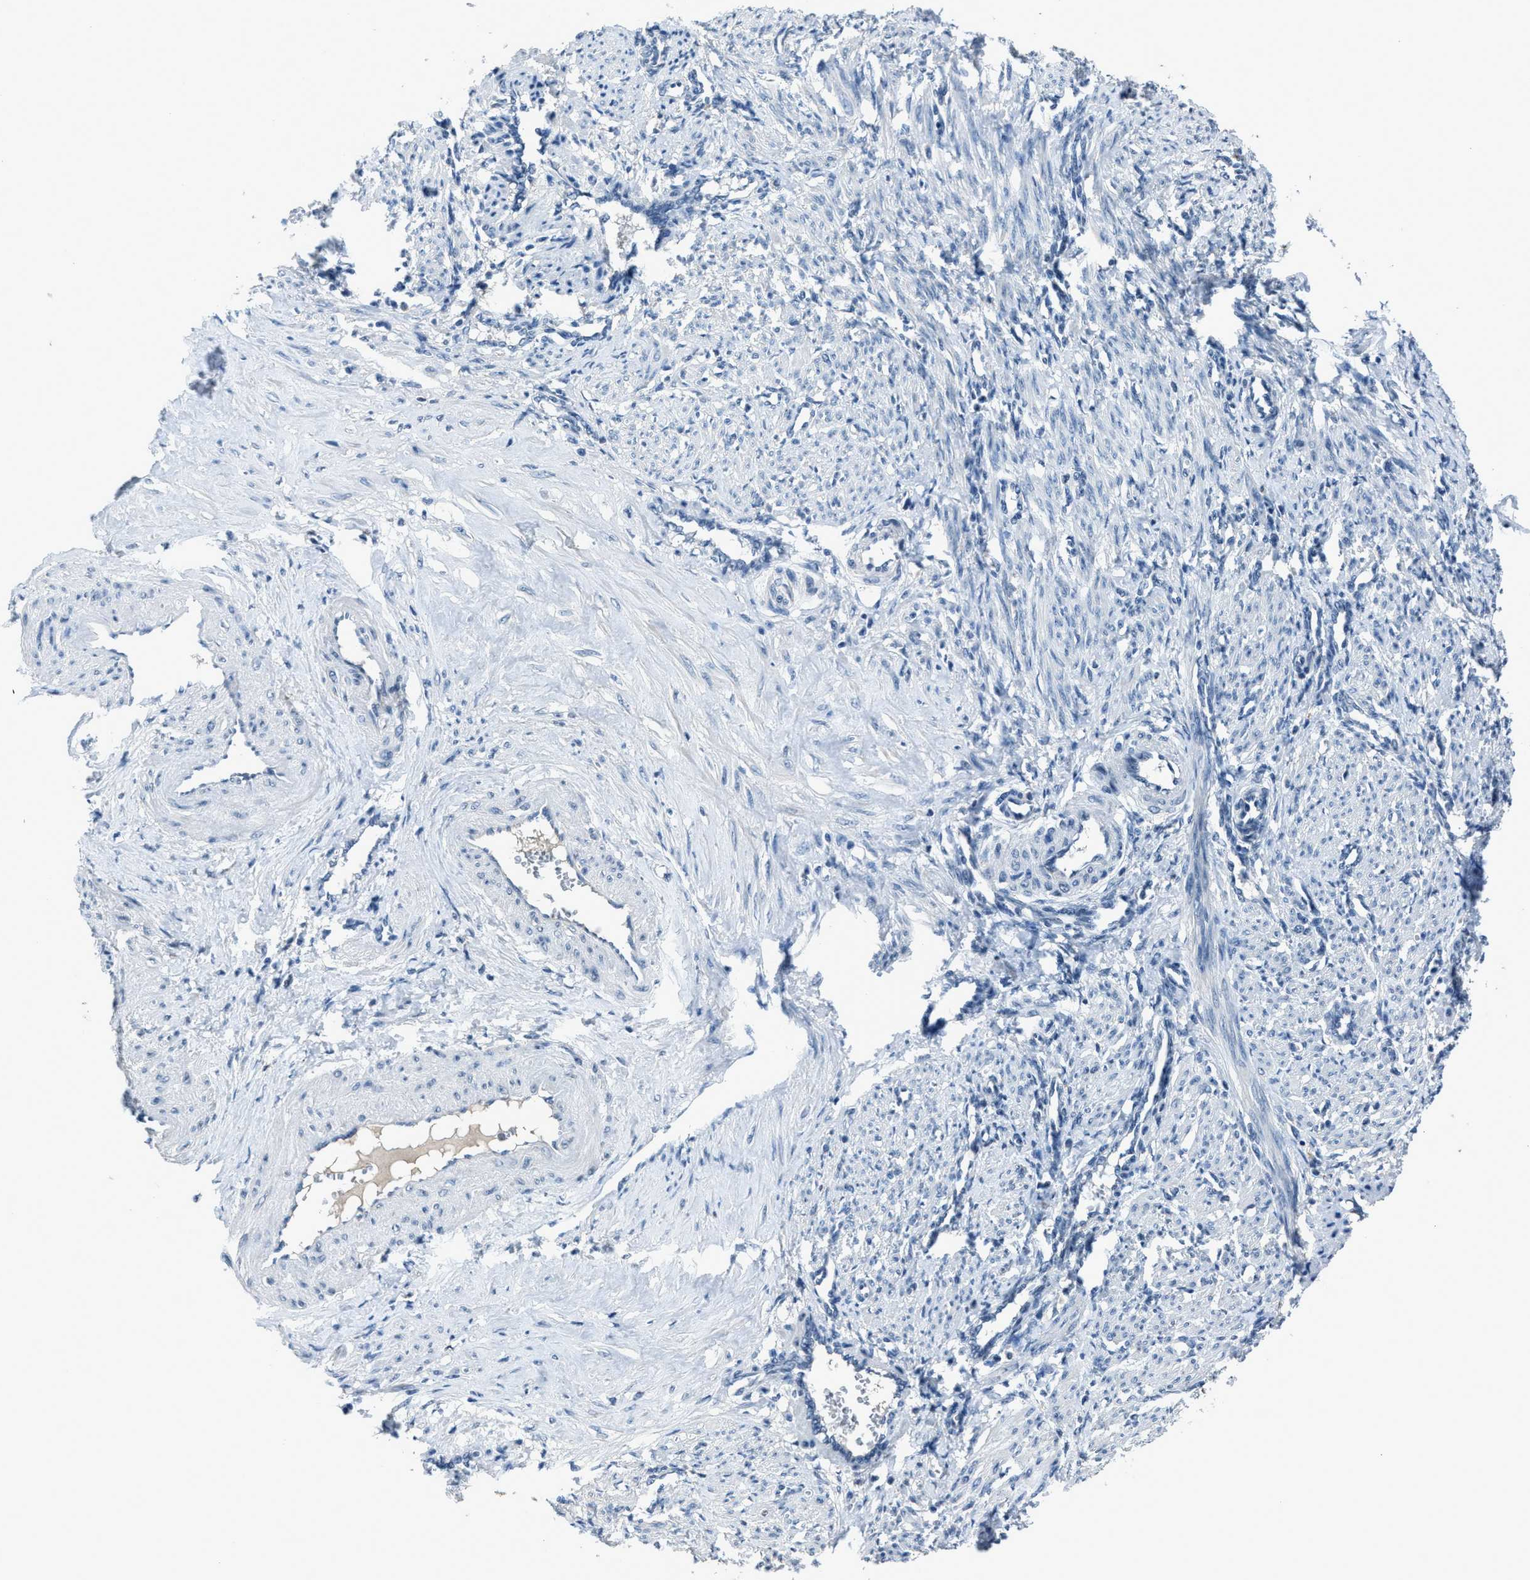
{"staining": {"intensity": "weak", "quantity": "<25%", "location": "cytoplasmic/membranous"}, "tissue": "smooth muscle", "cell_type": "Smooth muscle cells", "image_type": "normal", "snomed": [{"axis": "morphology", "description": "Normal tissue, NOS"}, {"axis": "topography", "description": "Endometrium"}], "caption": "The IHC photomicrograph has no significant expression in smooth muscle cells of smooth muscle.", "gene": "DUSP19", "patient": {"sex": "female", "age": 33}}